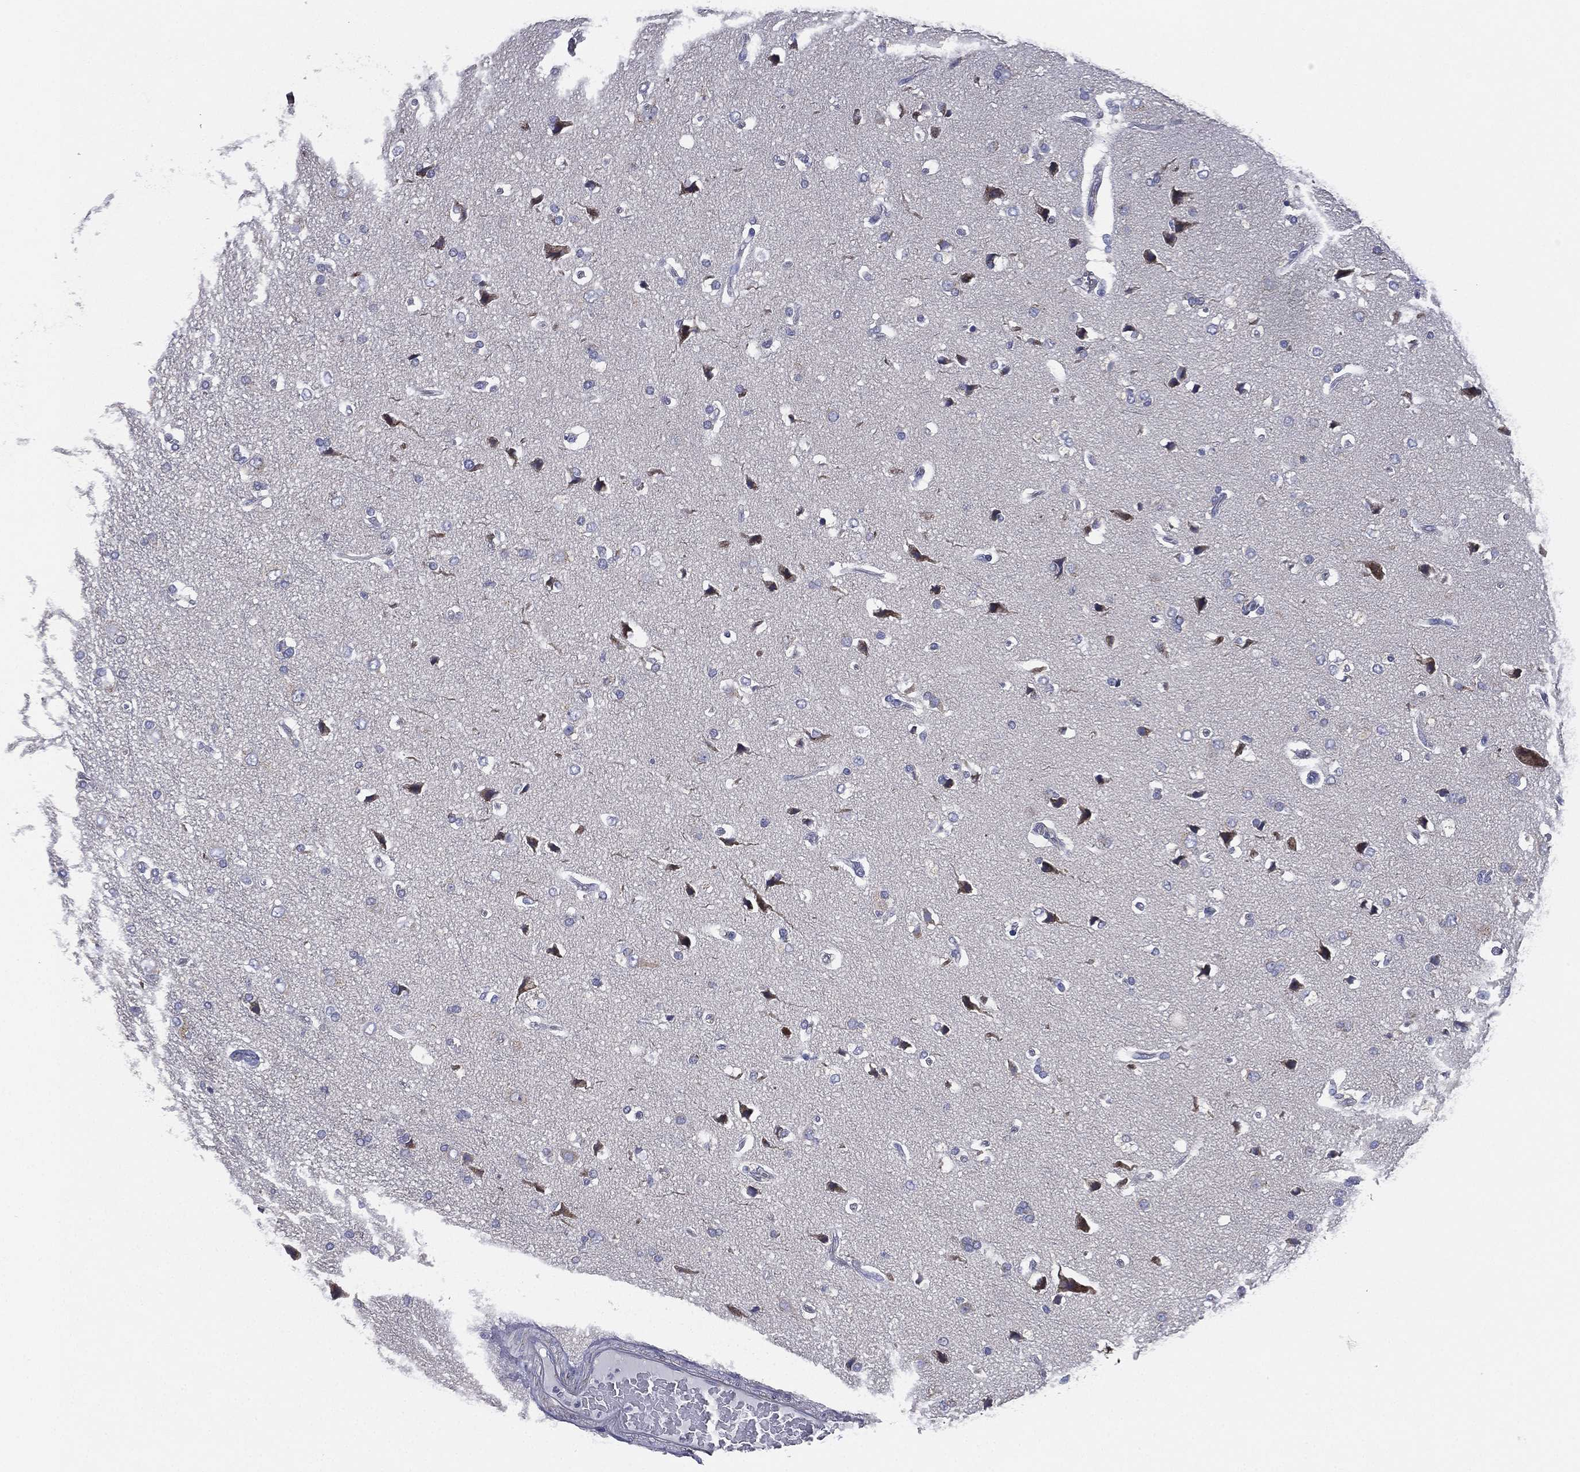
{"staining": {"intensity": "negative", "quantity": "none", "location": "none"}, "tissue": "glioma", "cell_type": "Tumor cells", "image_type": "cancer", "snomed": [{"axis": "morphology", "description": "Glioma, malignant, High grade"}, {"axis": "topography", "description": "Brain"}], "caption": "A micrograph of glioma stained for a protein demonstrates no brown staining in tumor cells. Brightfield microscopy of immunohistochemistry (IHC) stained with DAB (brown) and hematoxylin (blue), captured at high magnification.", "gene": "ATP8A2", "patient": {"sex": "female", "age": 63}}